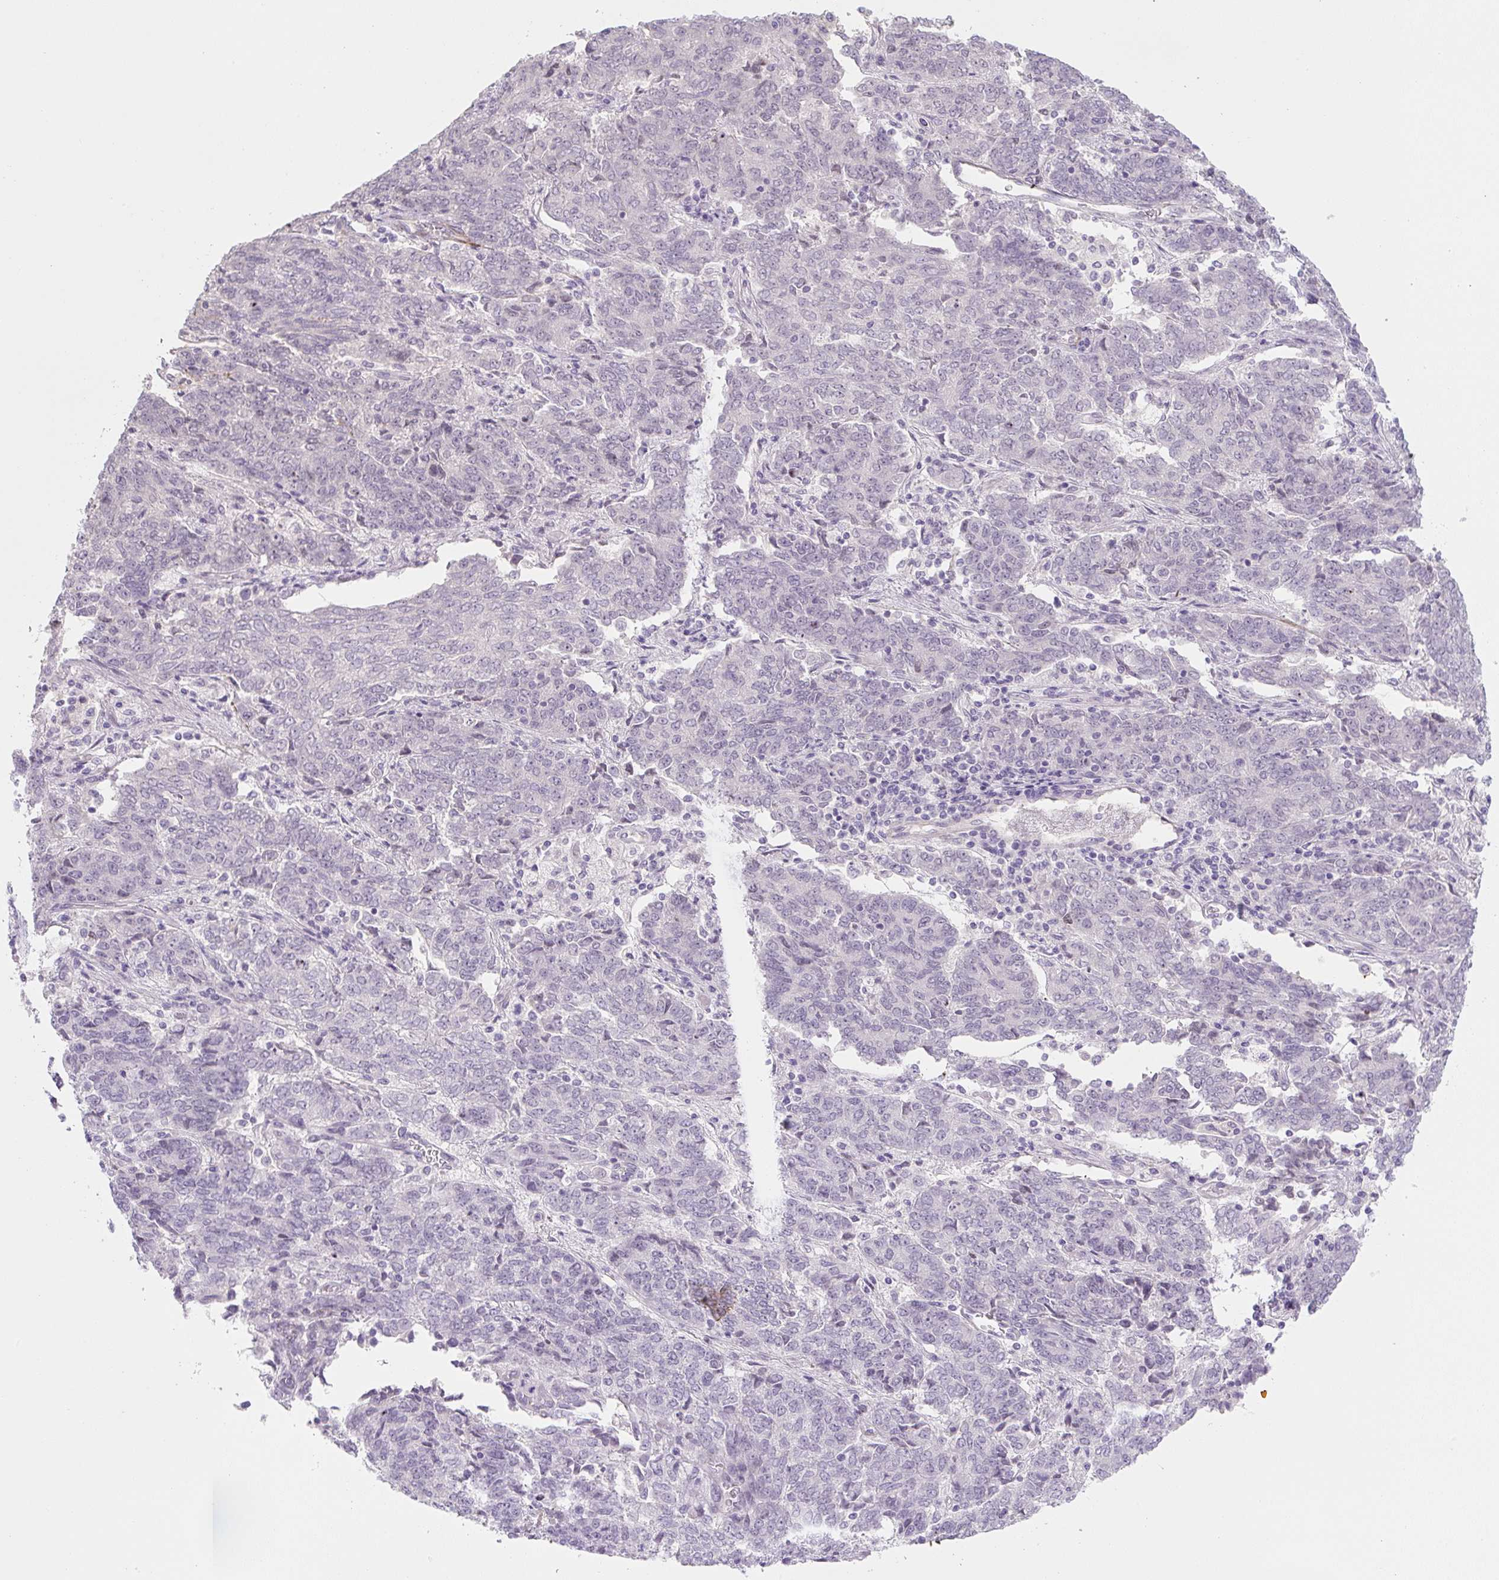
{"staining": {"intensity": "negative", "quantity": "none", "location": "none"}, "tissue": "endometrial cancer", "cell_type": "Tumor cells", "image_type": "cancer", "snomed": [{"axis": "morphology", "description": "Adenocarcinoma, NOS"}, {"axis": "topography", "description": "Endometrium"}], "caption": "A photomicrograph of endometrial cancer (adenocarcinoma) stained for a protein reveals no brown staining in tumor cells.", "gene": "PRM1", "patient": {"sex": "female", "age": 80}}